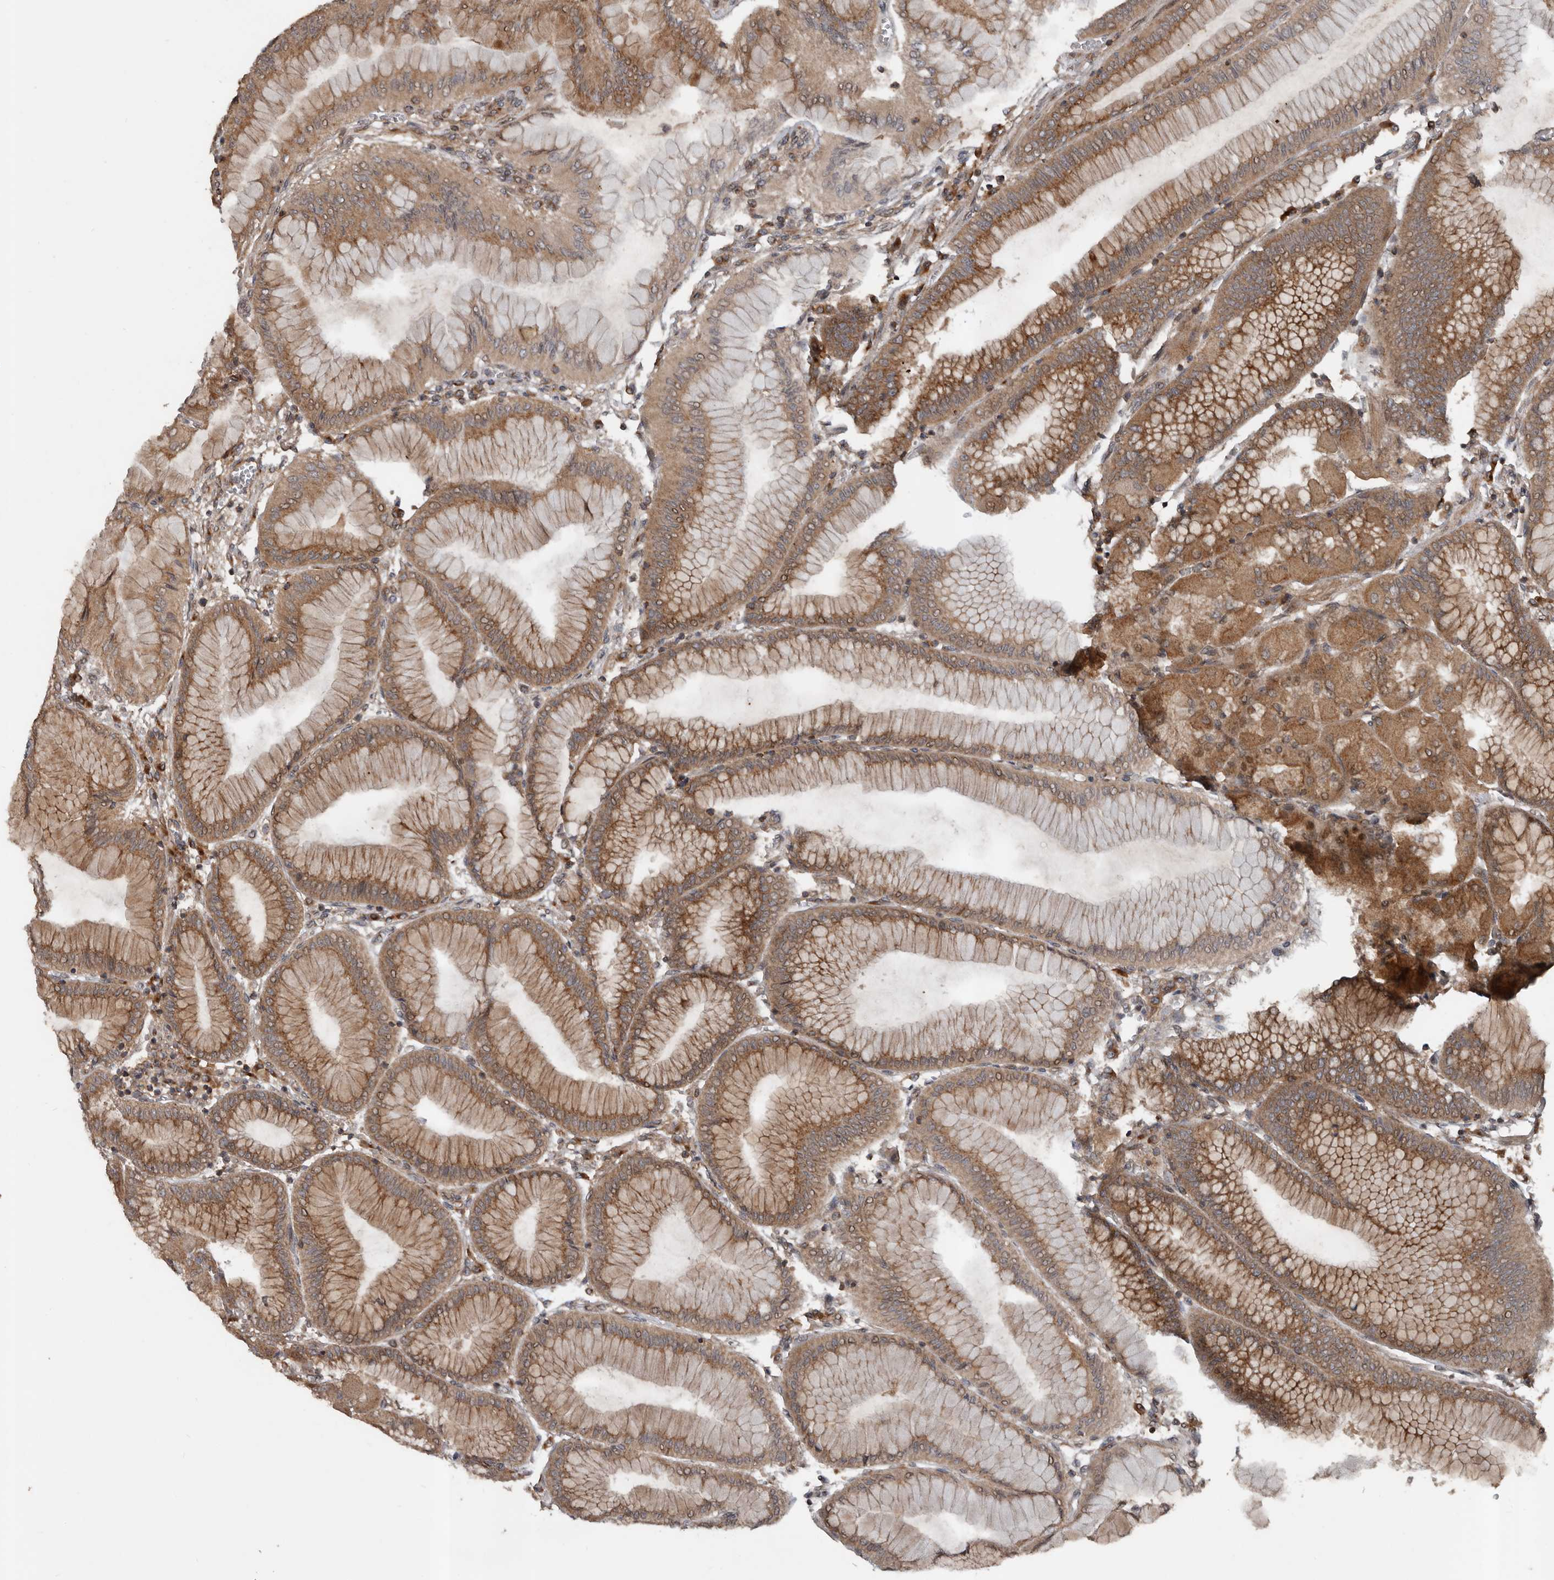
{"staining": {"intensity": "moderate", "quantity": ">75%", "location": "cytoplasmic/membranous,nuclear"}, "tissue": "stomach", "cell_type": "Glandular cells", "image_type": "normal", "snomed": [{"axis": "morphology", "description": "Normal tissue, NOS"}, {"axis": "topography", "description": "Stomach, upper"}], "caption": "Protein staining demonstrates moderate cytoplasmic/membranous,nuclear expression in approximately >75% of glandular cells in unremarkable stomach. (IHC, brightfield microscopy, high magnification).", "gene": "CCDC190", "patient": {"sex": "female", "age": 56}}